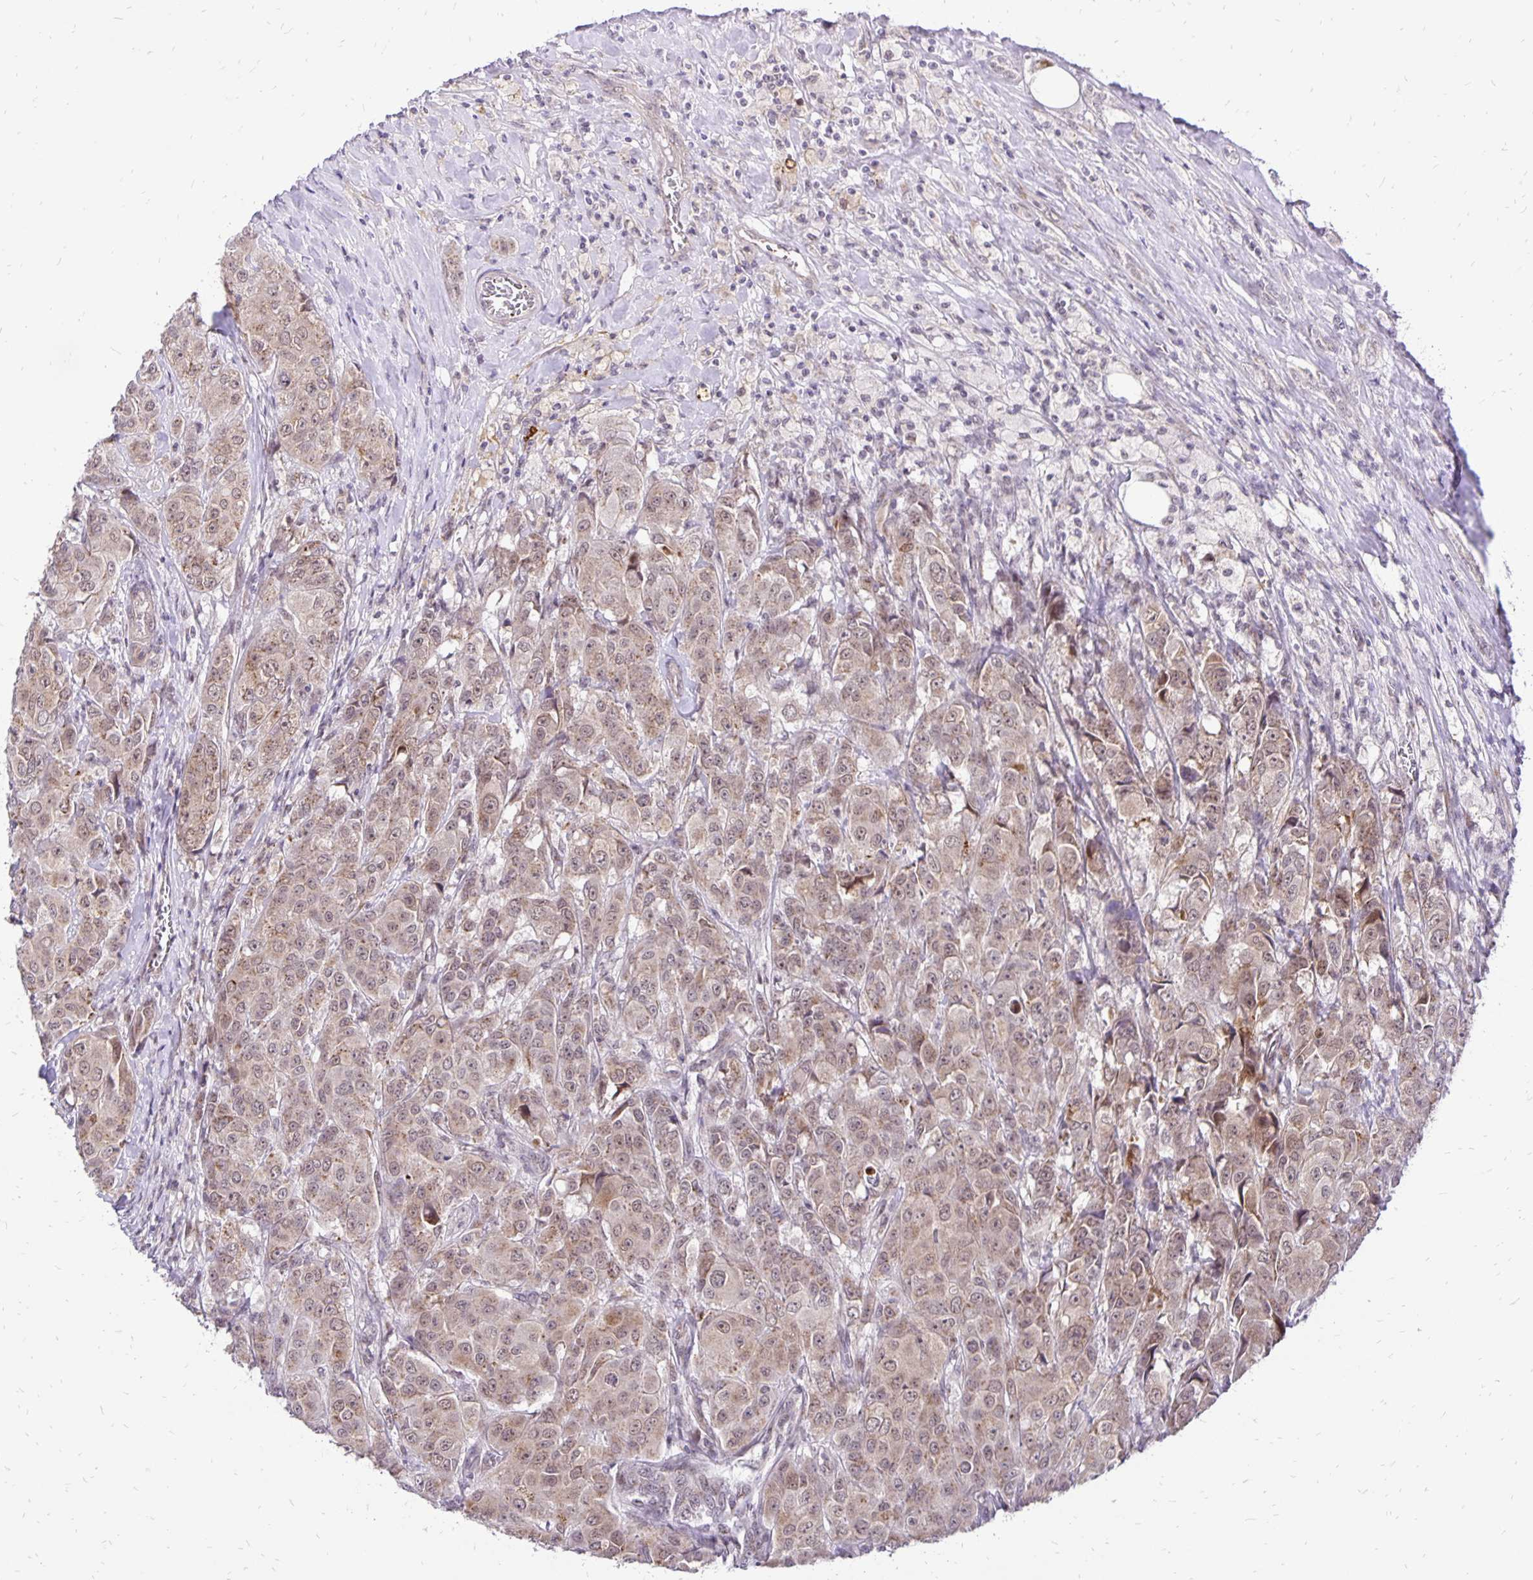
{"staining": {"intensity": "moderate", "quantity": ">75%", "location": "cytoplasmic/membranous"}, "tissue": "breast cancer", "cell_type": "Tumor cells", "image_type": "cancer", "snomed": [{"axis": "morphology", "description": "Normal tissue, NOS"}, {"axis": "morphology", "description": "Duct carcinoma"}, {"axis": "topography", "description": "Breast"}], "caption": "Breast cancer stained for a protein exhibits moderate cytoplasmic/membranous positivity in tumor cells. The staining was performed using DAB to visualize the protein expression in brown, while the nuclei were stained in blue with hematoxylin (Magnification: 20x).", "gene": "GOLGA5", "patient": {"sex": "female", "age": 43}}